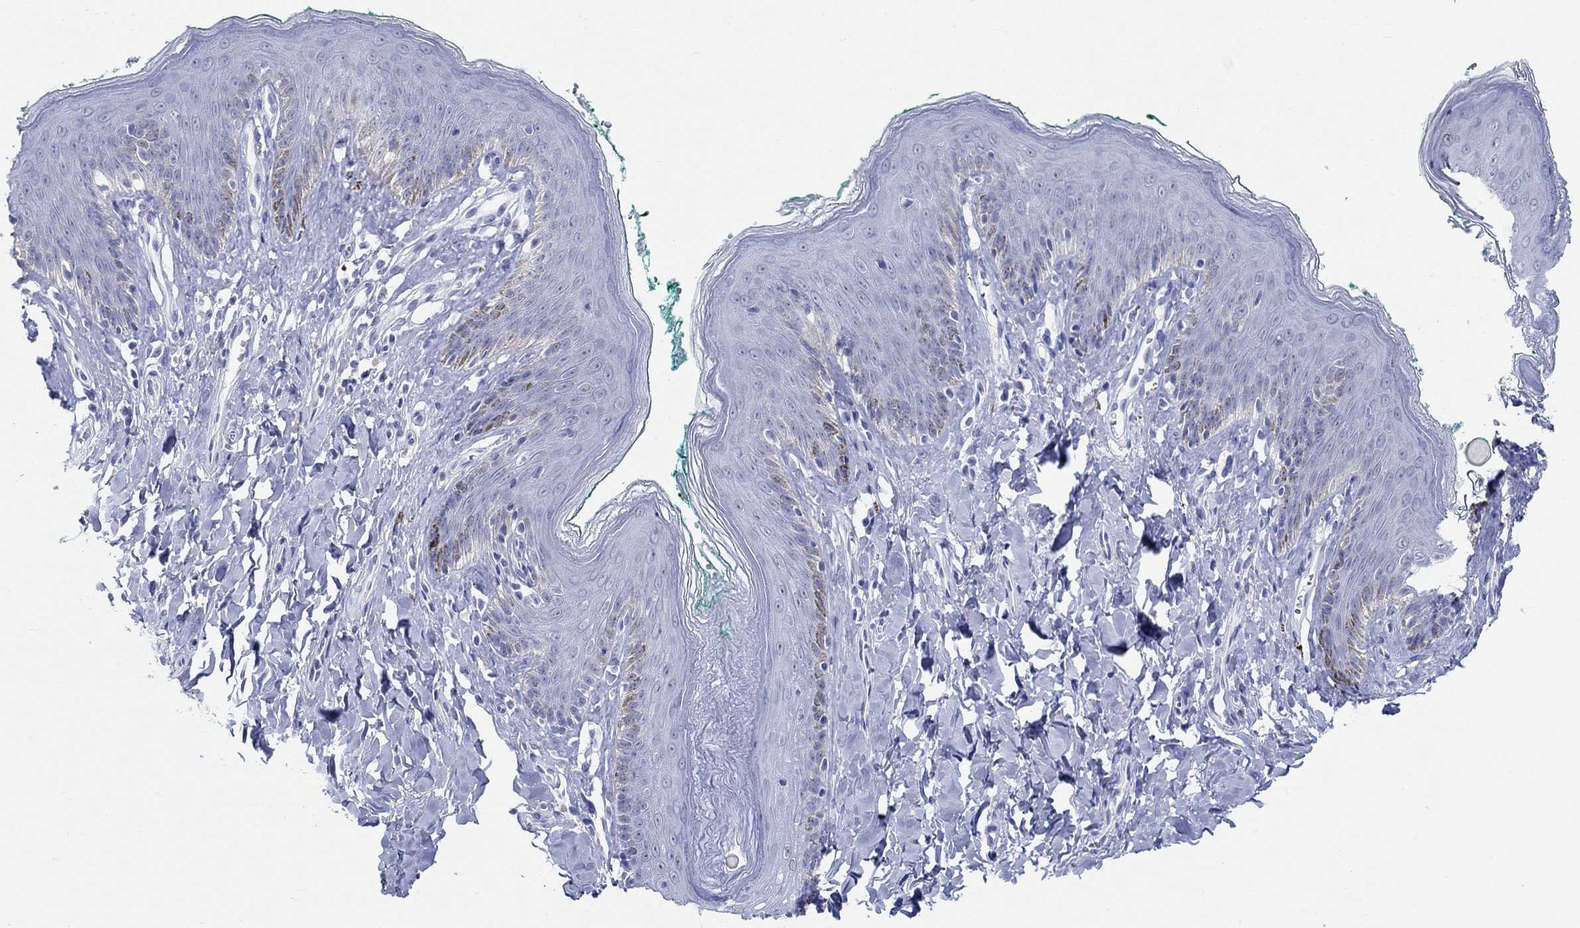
{"staining": {"intensity": "negative", "quantity": "none", "location": "none"}, "tissue": "skin", "cell_type": "Epidermal cells", "image_type": "normal", "snomed": [{"axis": "morphology", "description": "Normal tissue, NOS"}, {"axis": "topography", "description": "Vulva"}], "caption": "A micrograph of skin stained for a protein reveals no brown staining in epidermal cells.", "gene": "GRIA3", "patient": {"sex": "female", "age": 66}}